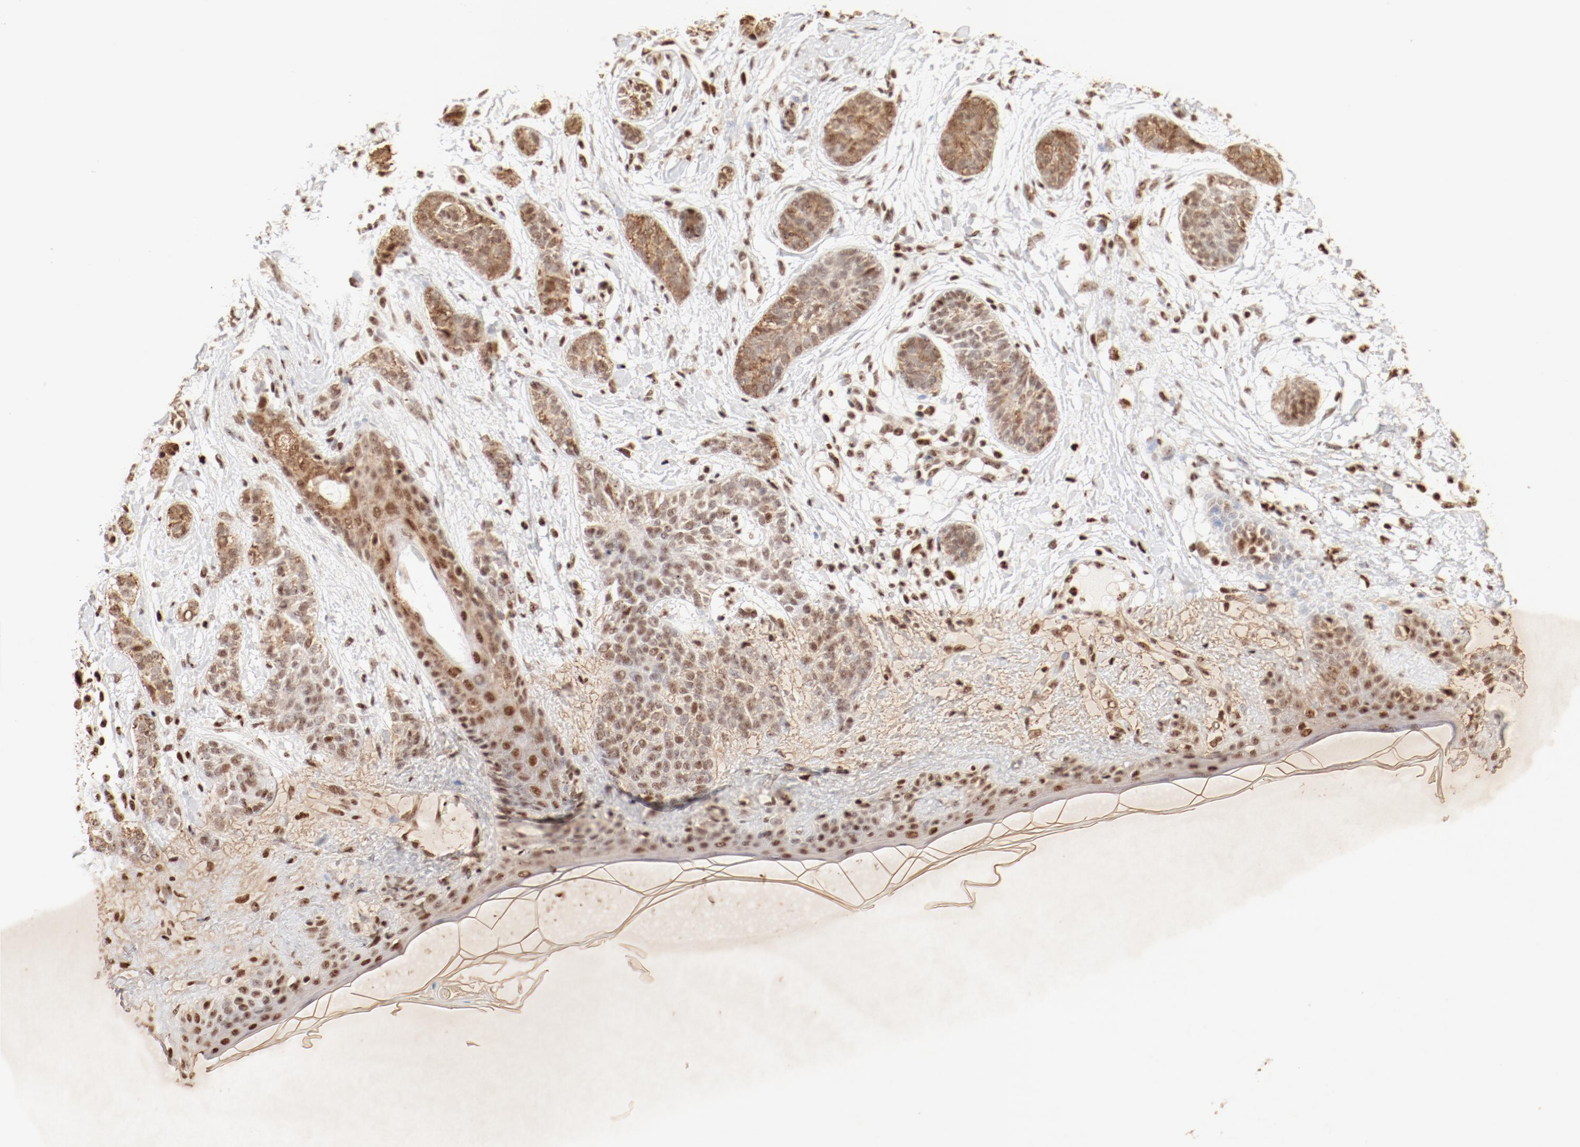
{"staining": {"intensity": "moderate", "quantity": "25%-75%", "location": "cytoplasmic/membranous,nuclear"}, "tissue": "skin cancer", "cell_type": "Tumor cells", "image_type": "cancer", "snomed": [{"axis": "morphology", "description": "Normal tissue, NOS"}, {"axis": "morphology", "description": "Basal cell carcinoma"}, {"axis": "topography", "description": "Skin"}], "caption": "Human skin cancer stained for a protein (brown) exhibits moderate cytoplasmic/membranous and nuclear positive positivity in about 25%-75% of tumor cells.", "gene": "FAM50A", "patient": {"sex": "male", "age": 63}}